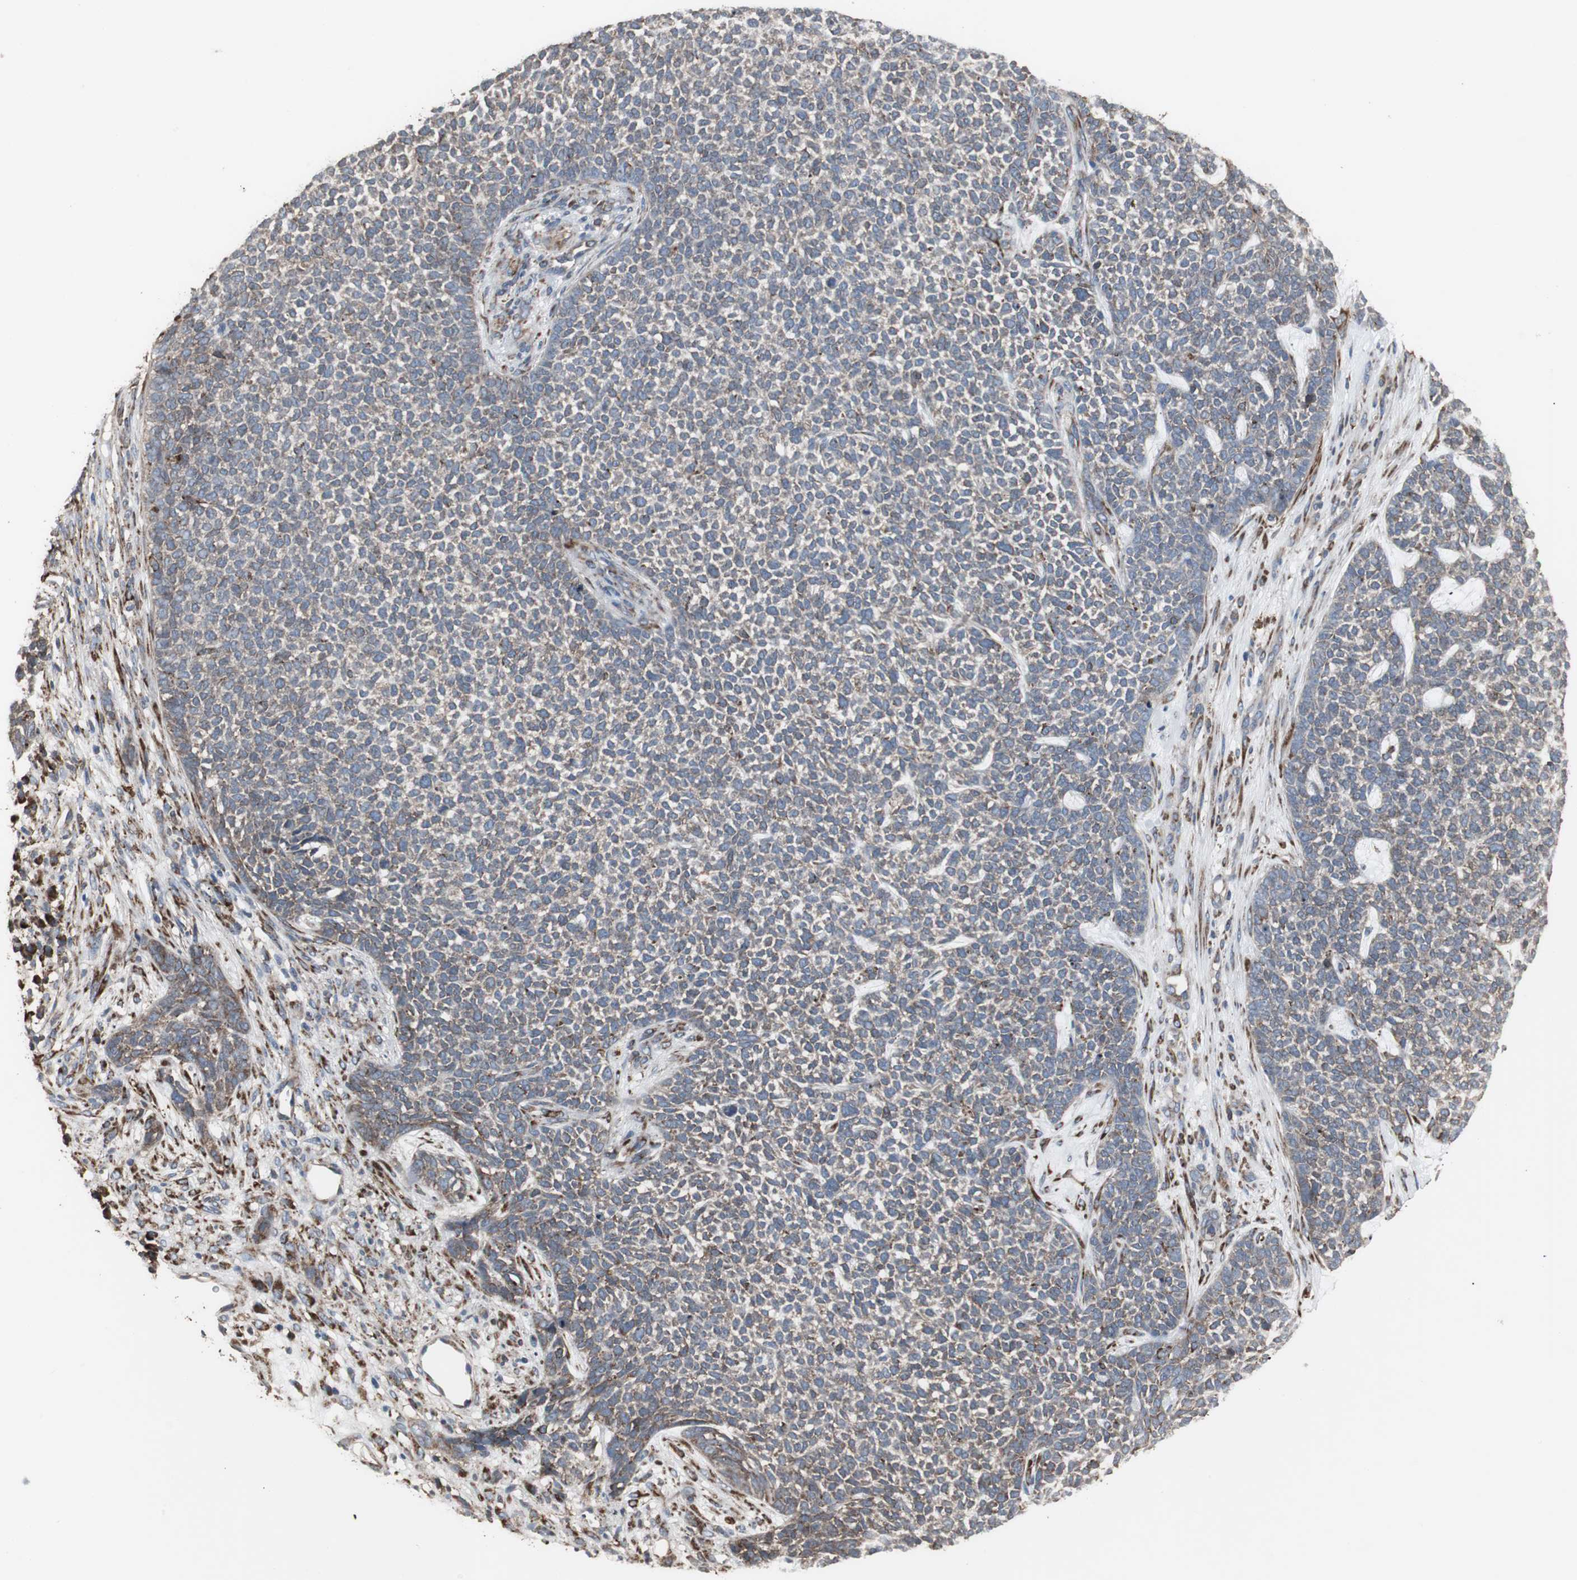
{"staining": {"intensity": "moderate", "quantity": ">75%", "location": "cytoplasmic/membranous"}, "tissue": "skin cancer", "cell_type": "Tumor cells", "image_type": "cancer", "snomed": [{"axis": "morphology", "description": "Basal cell carcinoma"}, {"axis": "topography", "description": "Skin"}], "caption": "A histopathology image of skin cancer (basal cell carcinoma) stained for a protein exhibits moderate cytoplasmic/membranous brown staining in tumor cells.", "gene": "CALU", "patient": {"sex": "female", "age": 84}}